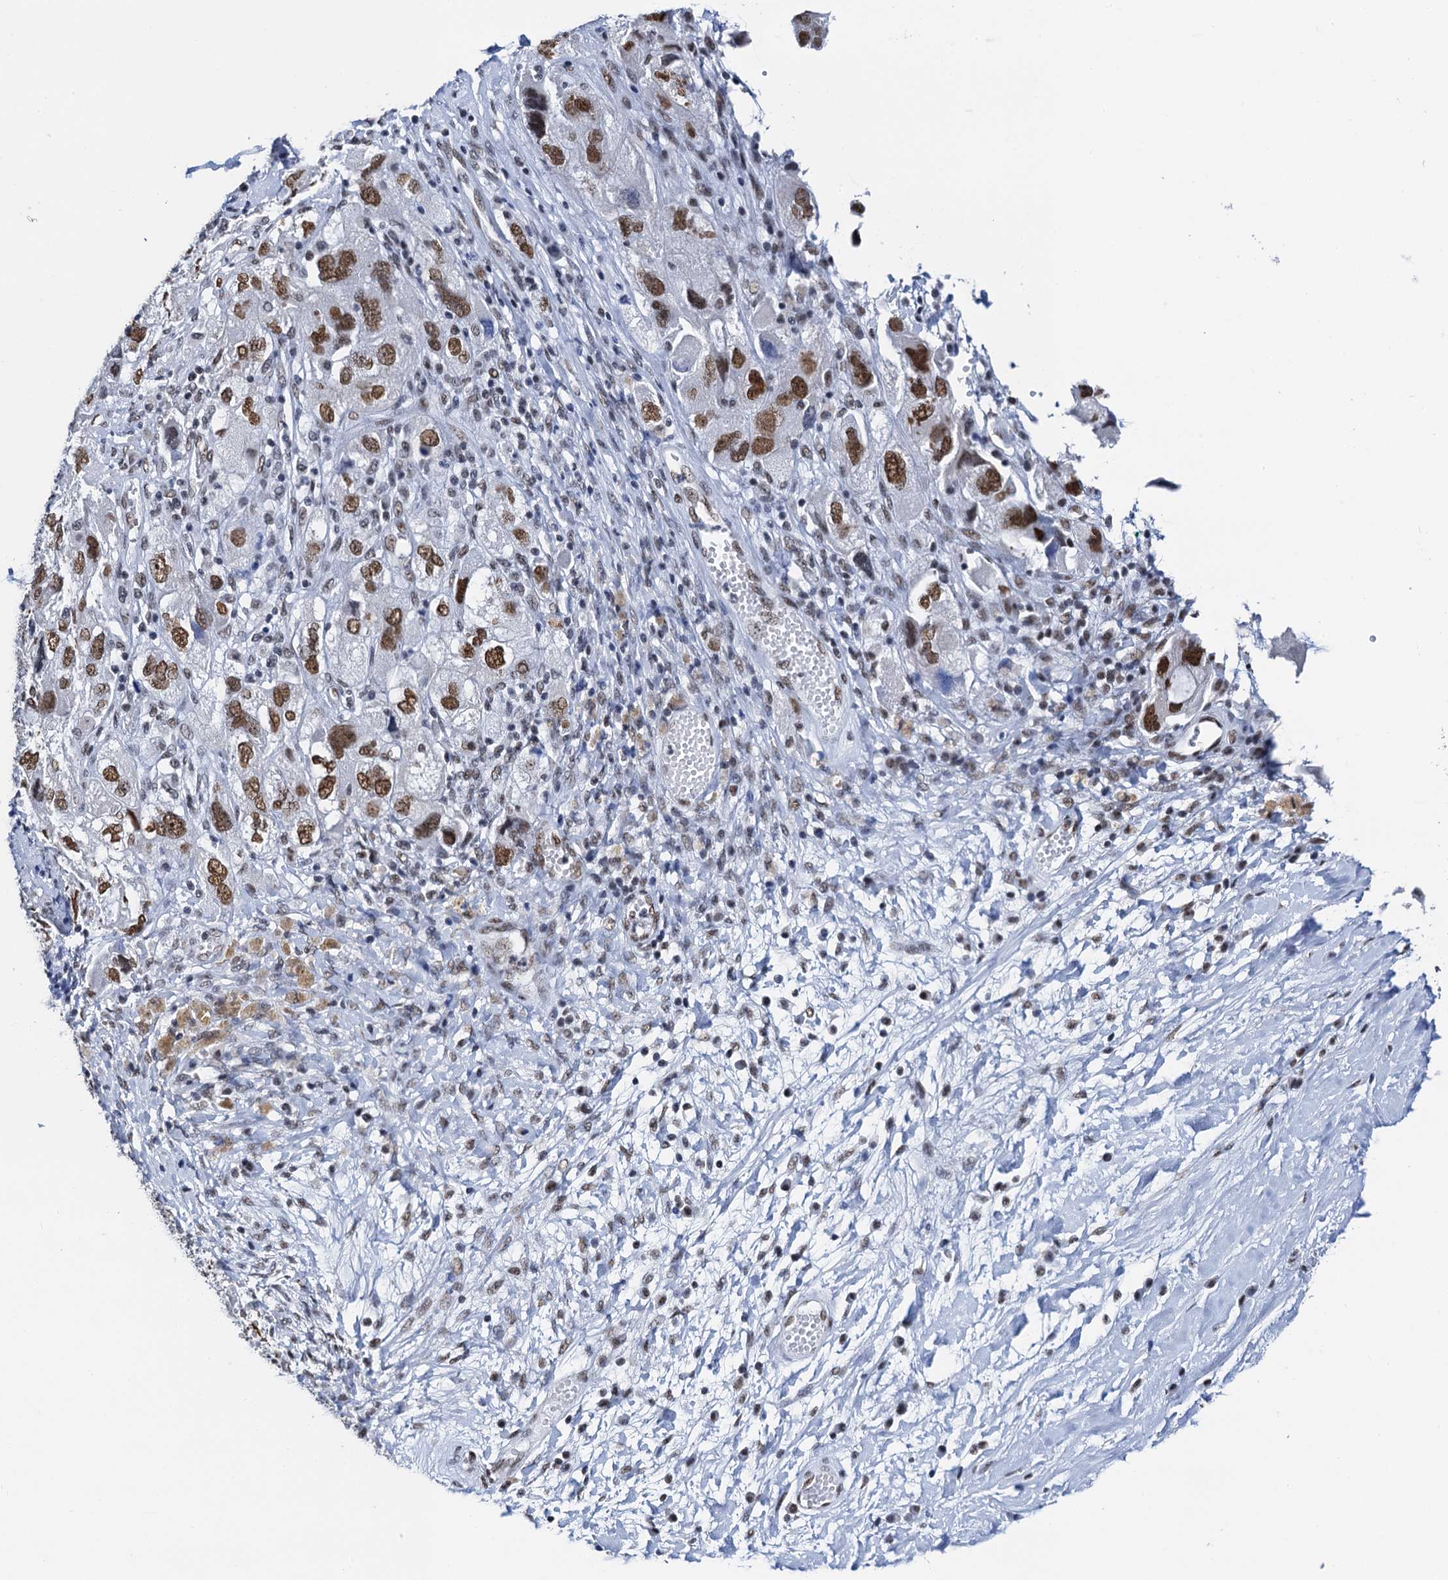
{"staining": {"intensity": "moderate", "quantity": ">75%", "location": "nuclear"}, "tissue": "ovarian cancer", "cell_type": "Tumor cells", "image_type": "cancer", "snomed": [{"axis": "morphology", "description": "Carcinoma, NOS"}, {"axis": "morphology", "description": "Cystadenocarcinoma, serous, NOS"}, {"axis": "topography", "description": "Ovary"}], "caption": "A brown stain labels moderate nuclear expression of a protein in human ovarian cancer (carcinoma) tumor cells.", "gene": "SLTM", "patient": {"sex": "female", "age": 69}}